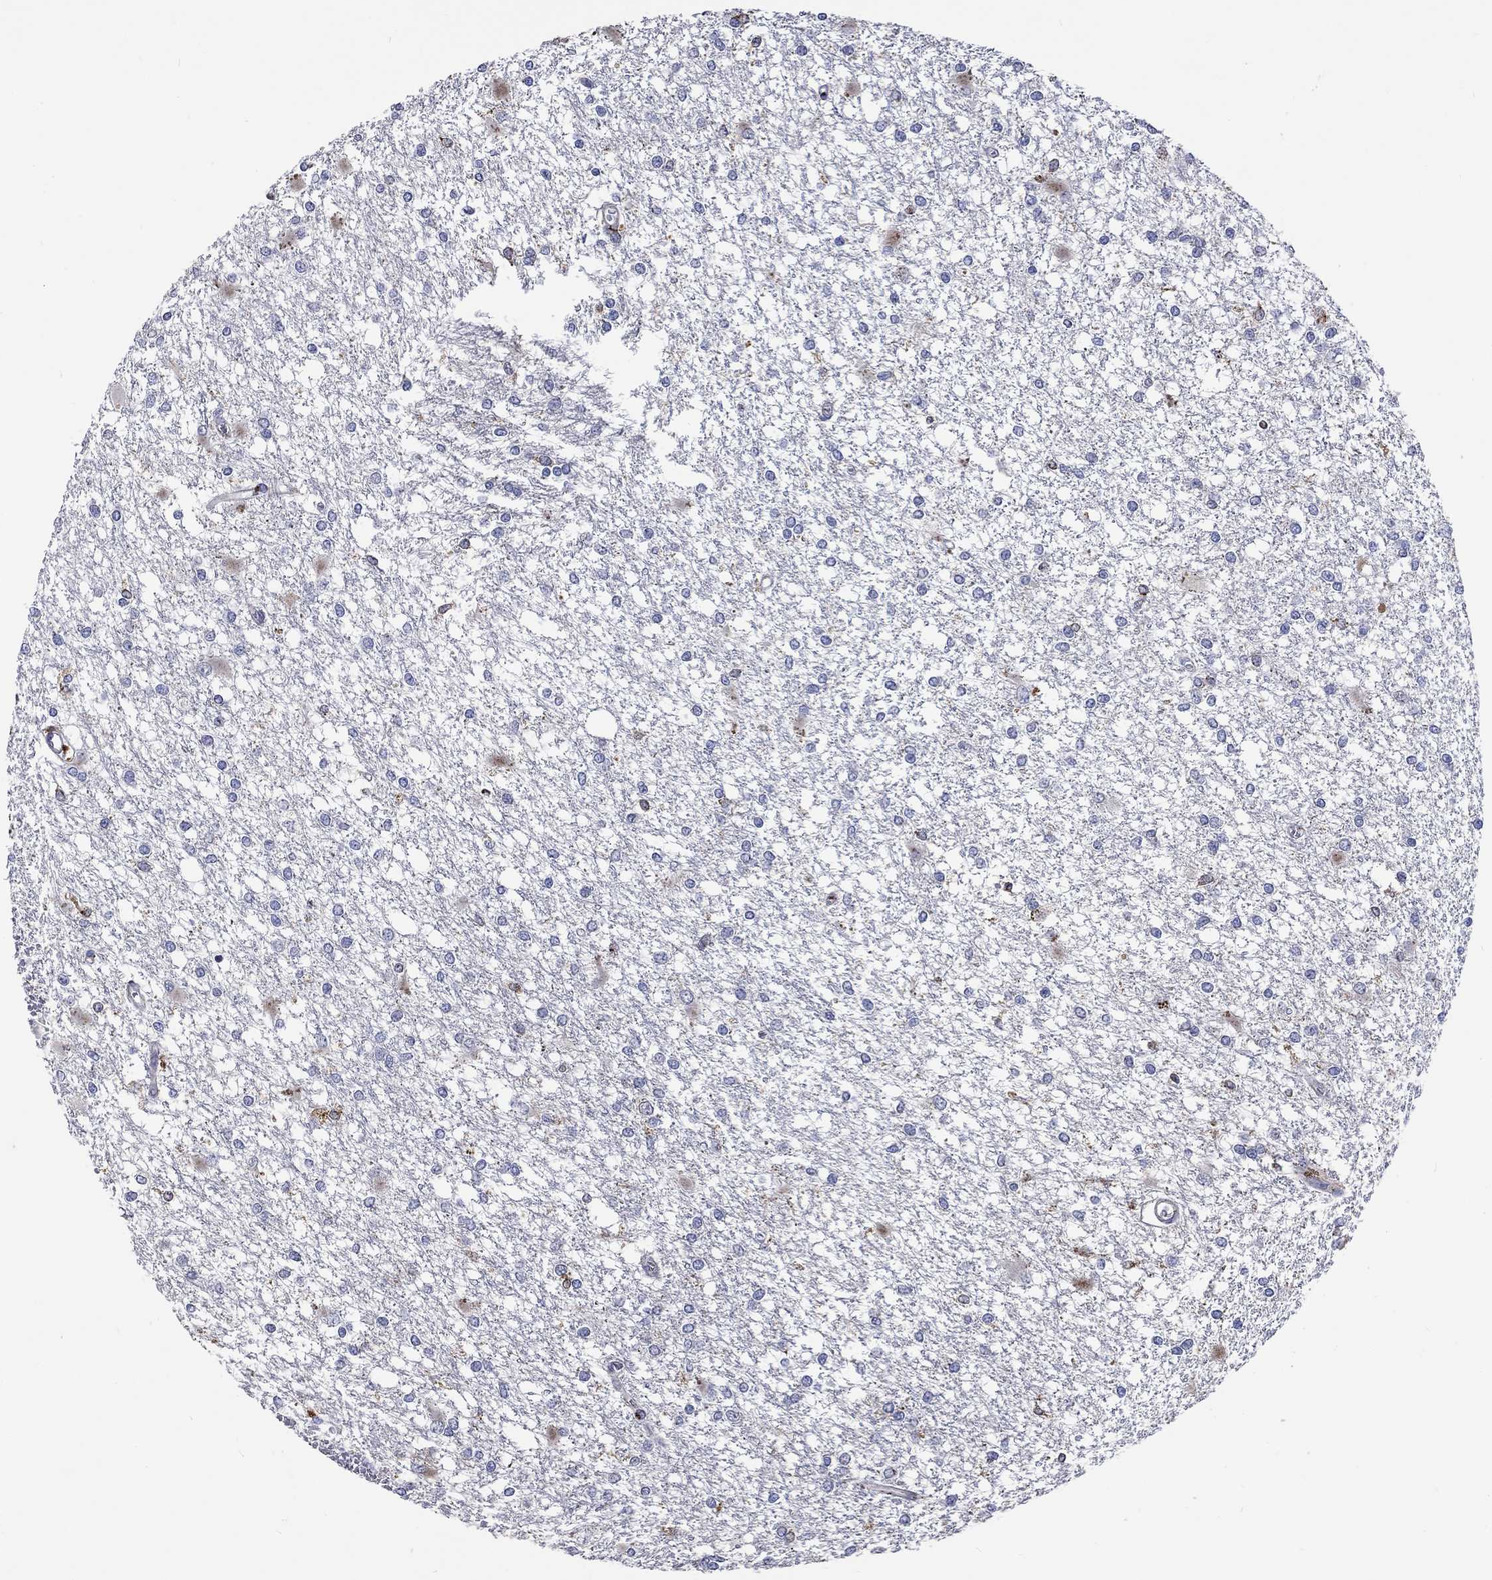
{"staining": {"intensity": "moderate", "quantity": "<25%", "location": "cytoplasmic/membranous"}, "tissue": "glioma", "cell_type": "Tumor cells", "image_type": "cancer", "snomed": [{"axis": "morphology", "description": "Glioma, malignant, High grade"}, {"axis": "topography", "description": "Cerebral cortex"}], "caption": "Protein expression analysis of glioma reveals moderate cytoplasmic/membranous staining in approximately <25% of tumor cells.", "gene": "CTSB", "patient": {"sex": "male", "age": 79}}